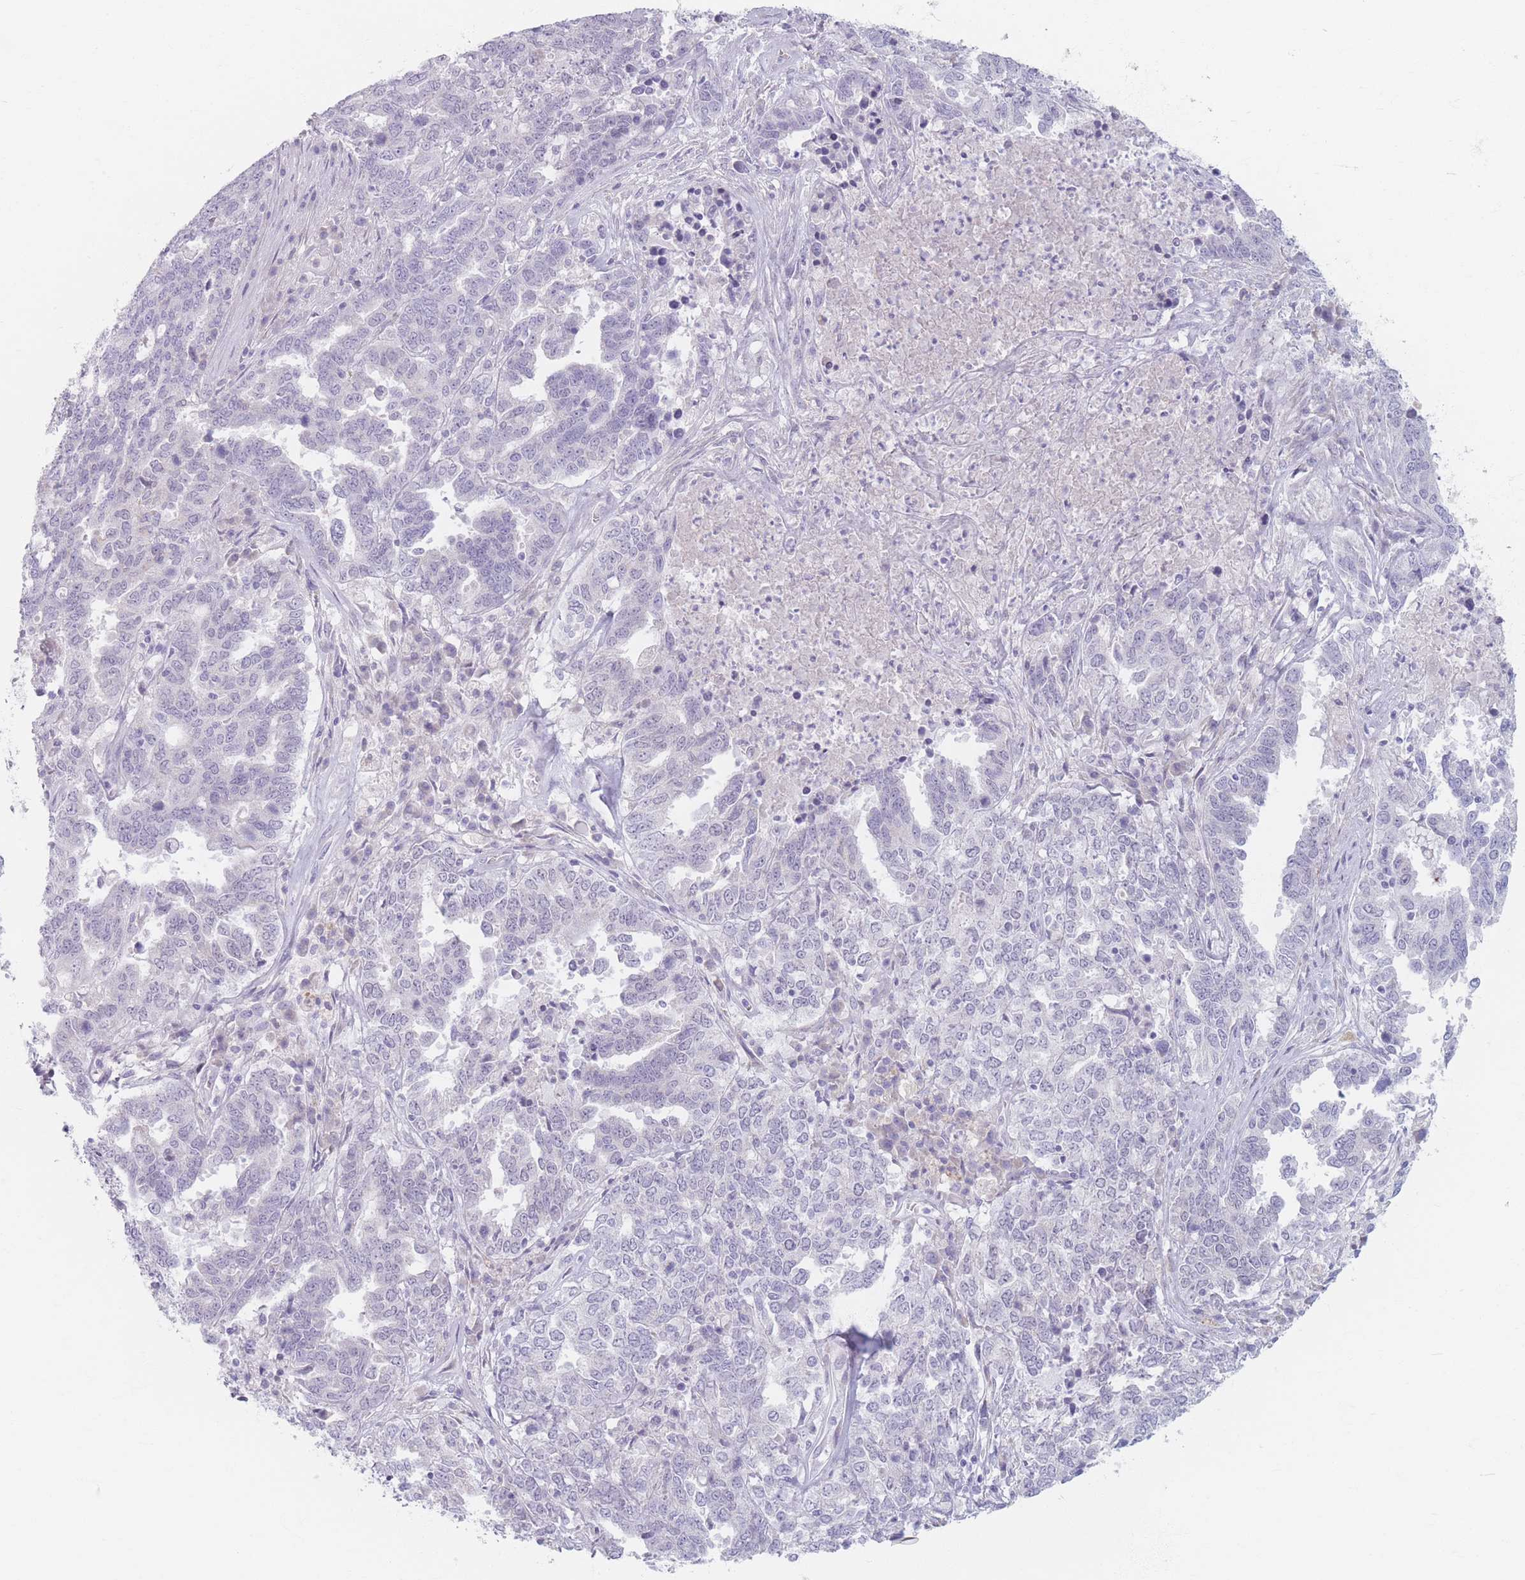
{"staining": {"intensity": "negative", "quantity": "none", "location": "none"}, "tissue": "ovarian cancer", "cell_type": "Tumor cells", "image_type": "cancer", "snomed": [{"axis": "morphology", "description": "Carcinoma, endometroid"}, {"axis": "topography", "description": "Ovary"}], "caption": "Immunohistochemistry (IHC) of ovarian cancer shows no positivity in tumor cells.", "gene": "PIGM", "patient": {"sex": "female", "age": 62}}